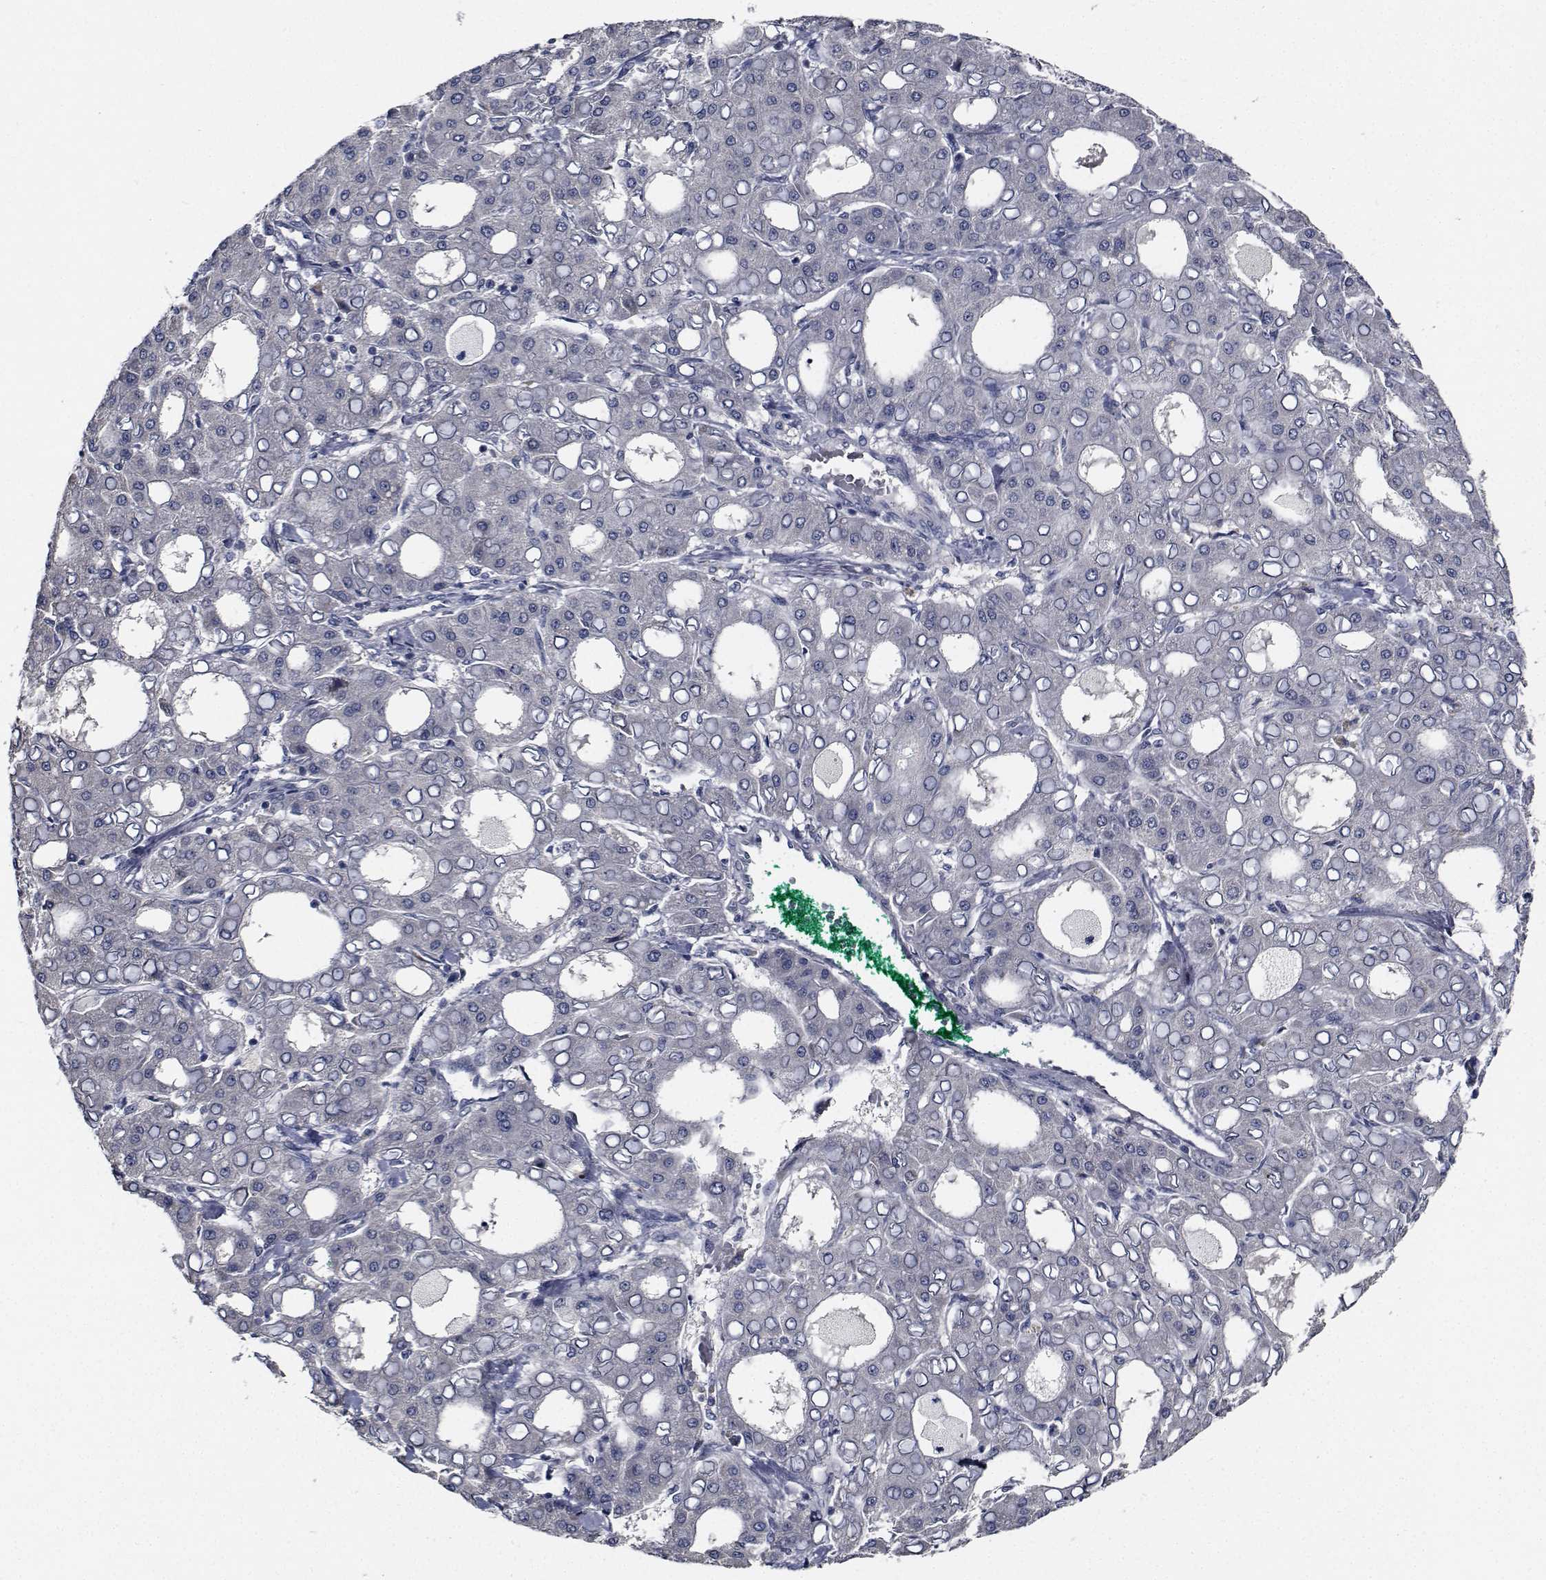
{"staining": {"intensity": "negative", "quantity": "none", "location": "none"}, "tissue": "liver cancer", "cell_type": "Tumor cells", "image_type": "cancer", "snomed": [{"axis": "morphology", "description": "Carcinoma, Hepatocellular, NOS"}, {"axis": "topography", "description": "Liver"}], "caption": "IHC micrograph of neoplastic tissue: liver hepatocellular carcinoma stained with DAB reveals no significant protein staining in tumor cells. (Brightfield microscopy of DAB IHC at high magnification).", "gene": "NVL", "patient": {"sex": "male", "age": 65}}